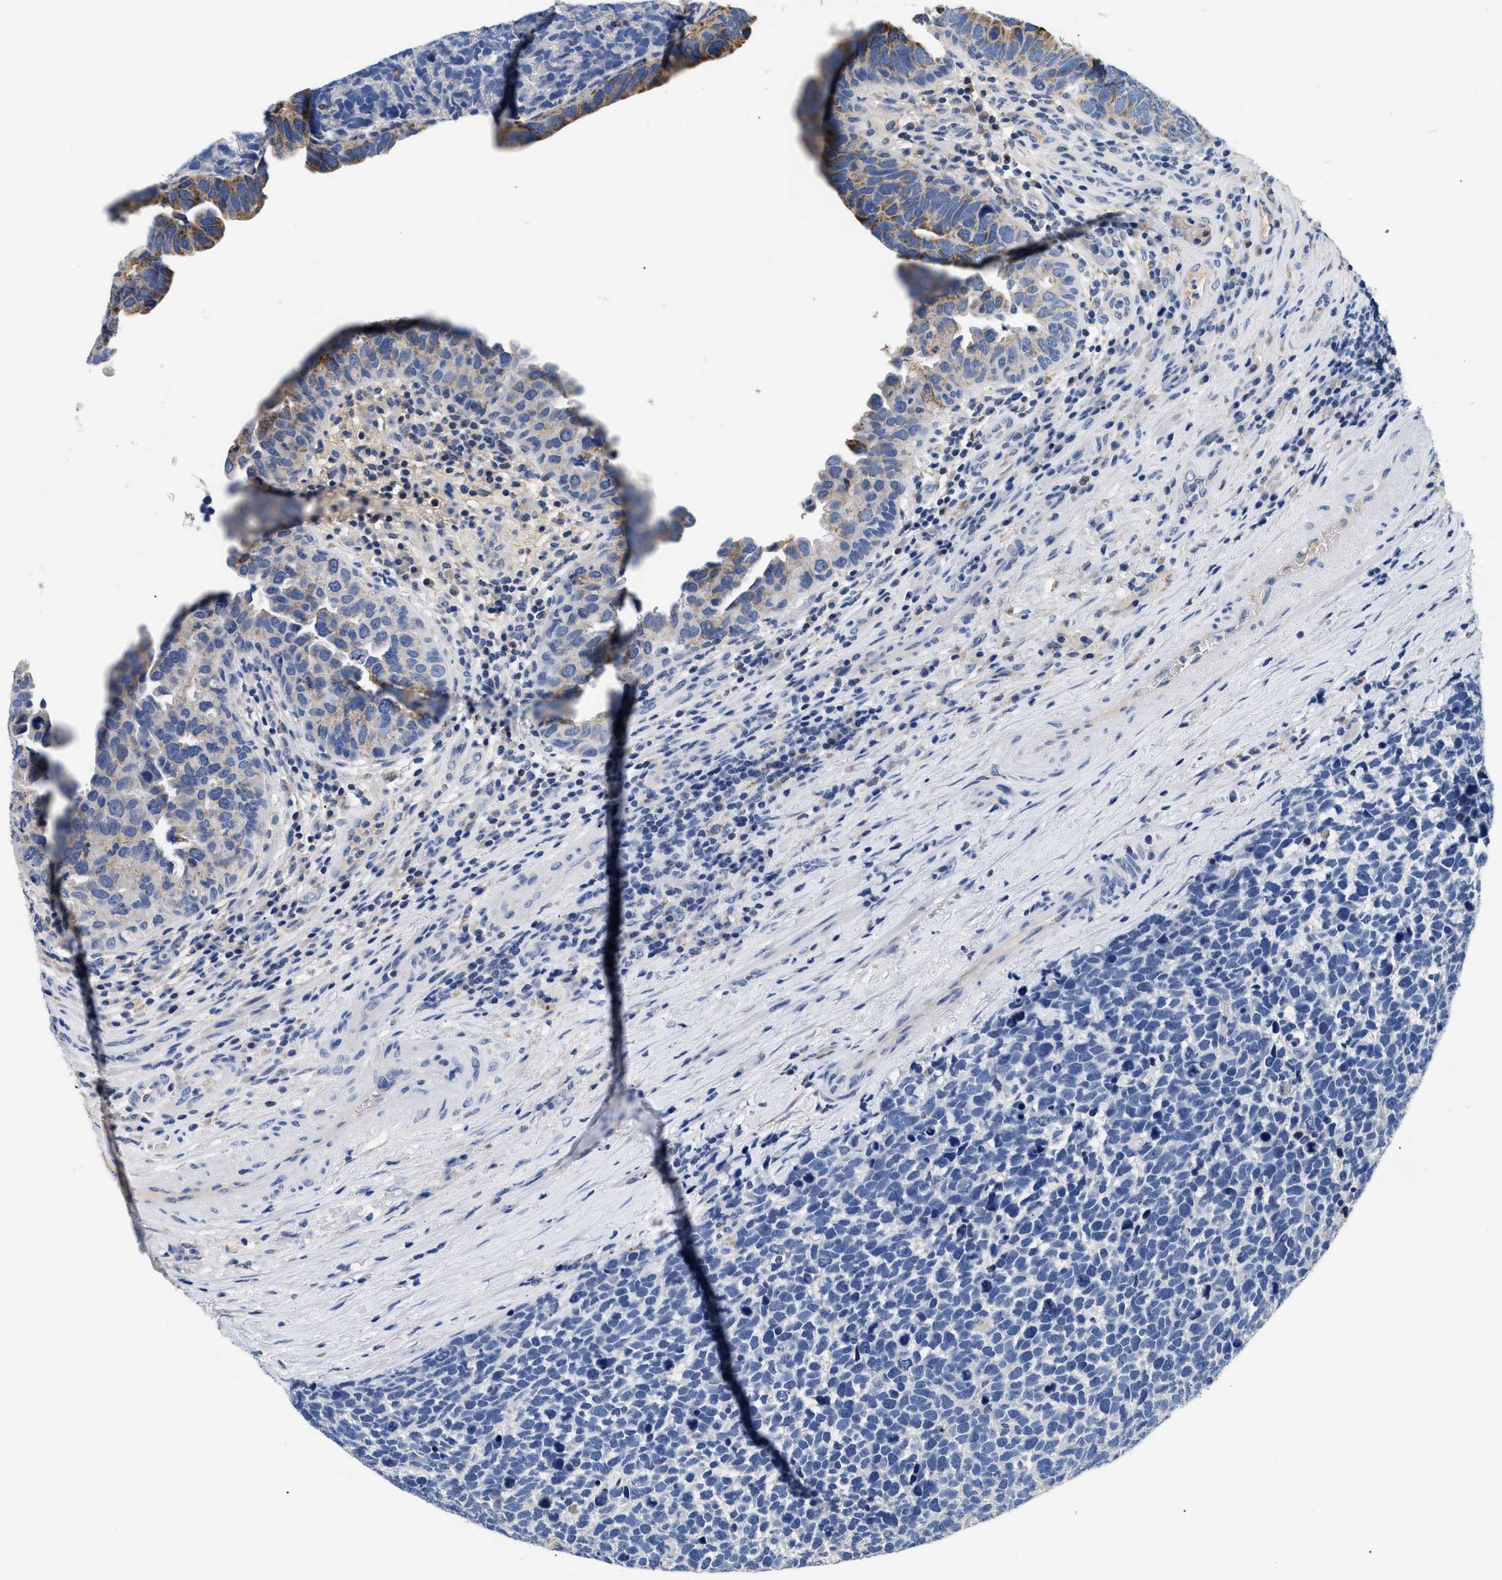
{"staining": {"intensity": "negative", "quantity": "none", "location": "none"}, "tissue": "urothelial cancer", "cell_type": "Tumor cells", "image_type": "cancer", "snomed": [{"axis": "morphology", "description": "Urothelial carcinoma, High grade"}, {"axis": "topography", "description": "Urinary bladder"}], "caption": "High magnification brightfield microscopy of urothelial carcinoma (high-grade) stained with DAB (brown) and counterstained with hematoxylin (blue): tumor cells show no significant expression.", "gene": "PCK2", "patient": {"sex": "female", "age": 82}}